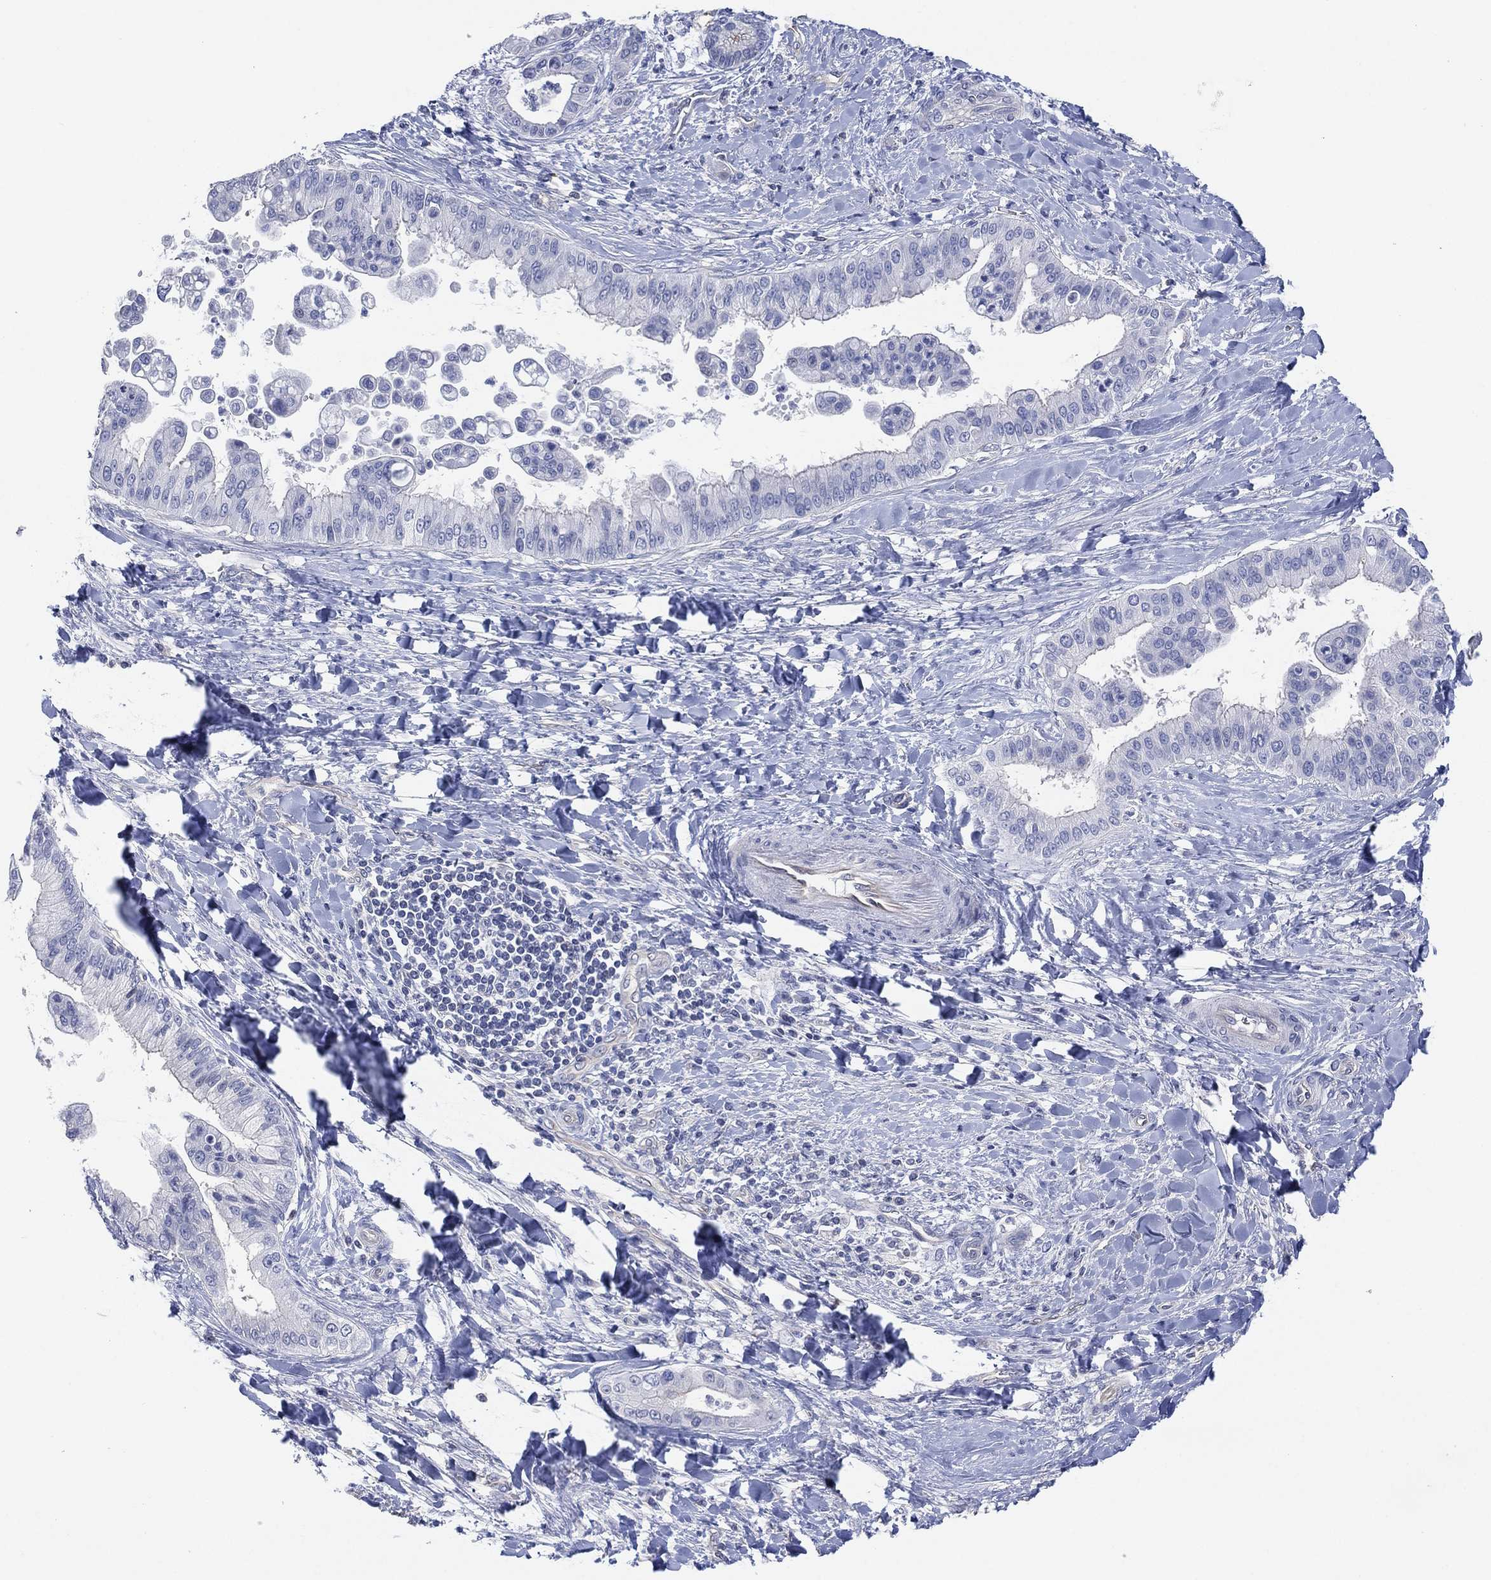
{"staining": {"intensity": "negative", "quantity": "none", "location": "none"}, "tissue": "liver cancer", "cell_type": "Tumor cells", "image_type": "cancer", "snomed": [{"axis": "morphology", "description": "Cholangiocarcinoma"}, {"axis": "topography", "description": "Liver"}], "caption": "Immunohistochemical staining of human liver cancer demonstrates no significant expression in tumor cells.", "gene": "CFTR", "patient": {"sex": "female", "age": 54}}